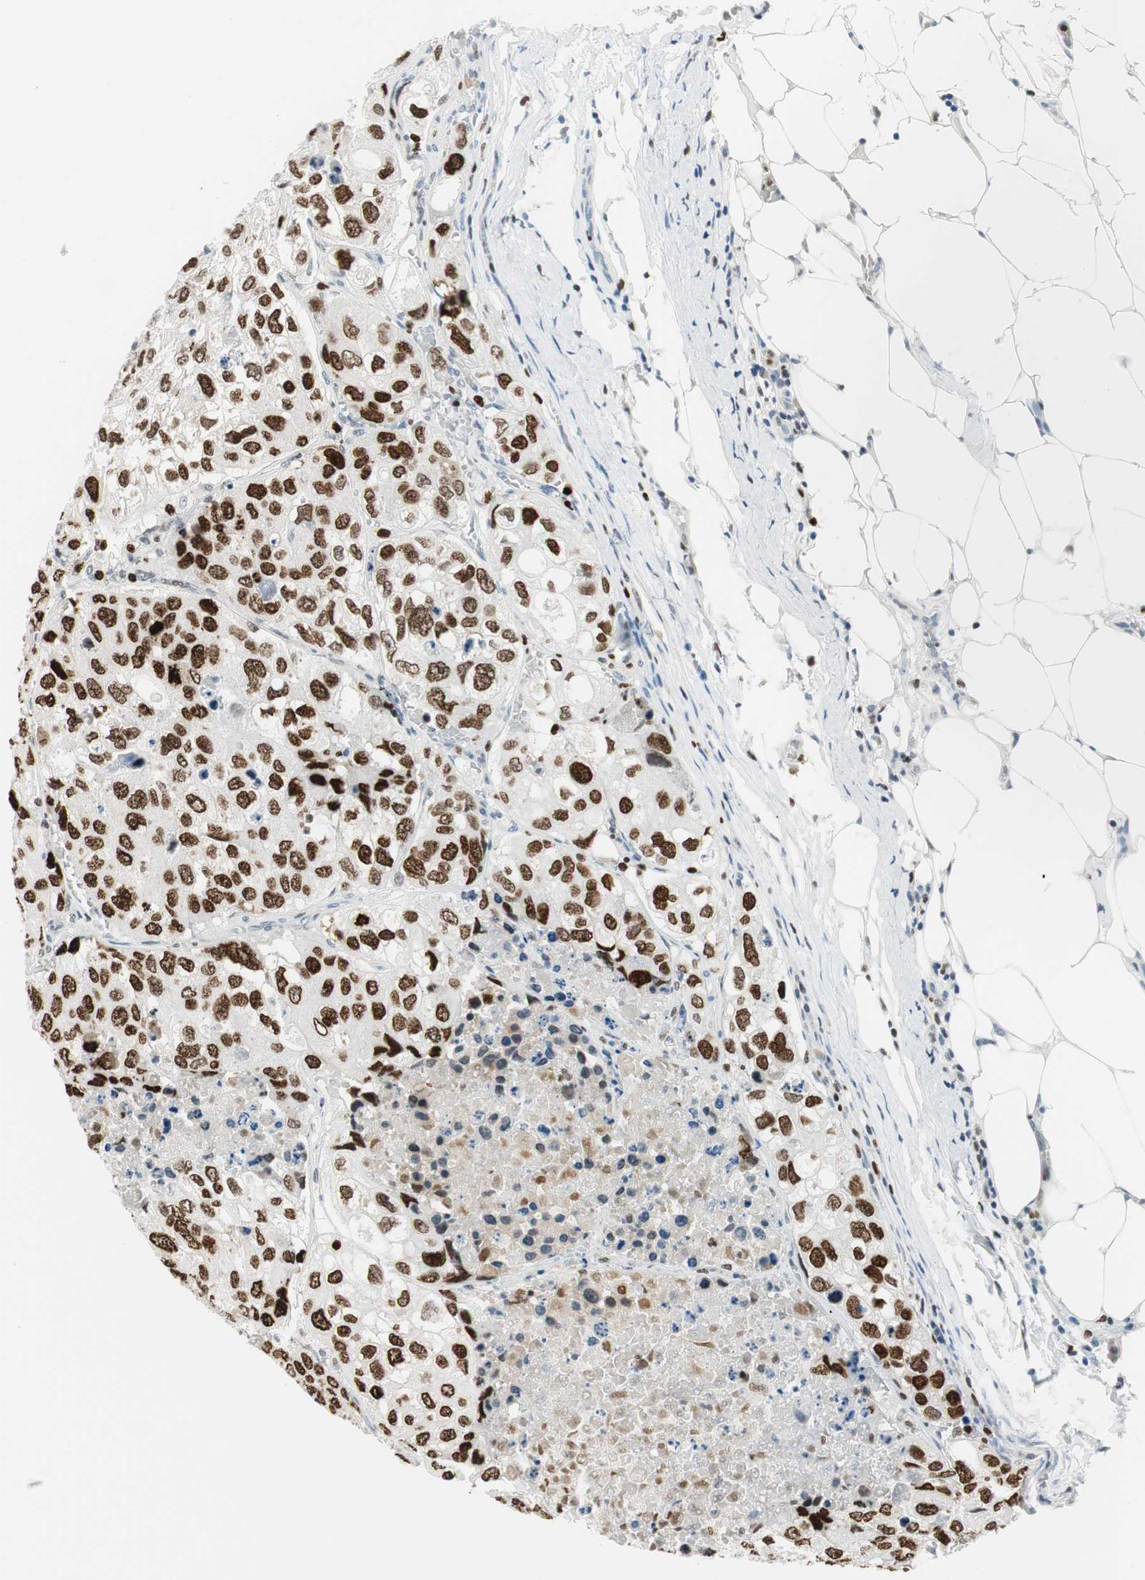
{"staining": {"intensity": "strong", "quantity": ">75%", "location": "nuclear"}, "tissue": "urothelial cancer", "cell_type": "Tumor cells", "image_type": "cancer", "snomed": [{"axis": "morphology", "description": "Urothelial carcinoma, High grade"}, {"axis": "topography", "description": "Lymph node"}, {"axis": "topography", "description": "Urinary bladder"}], "caption": "Urothelial cancer stained for a protein (brown) displays strong nuclear positive staining in about >75% of tumor cells.", "gene": "EZH2", "patient": {"sex": "male", "age": 51}}